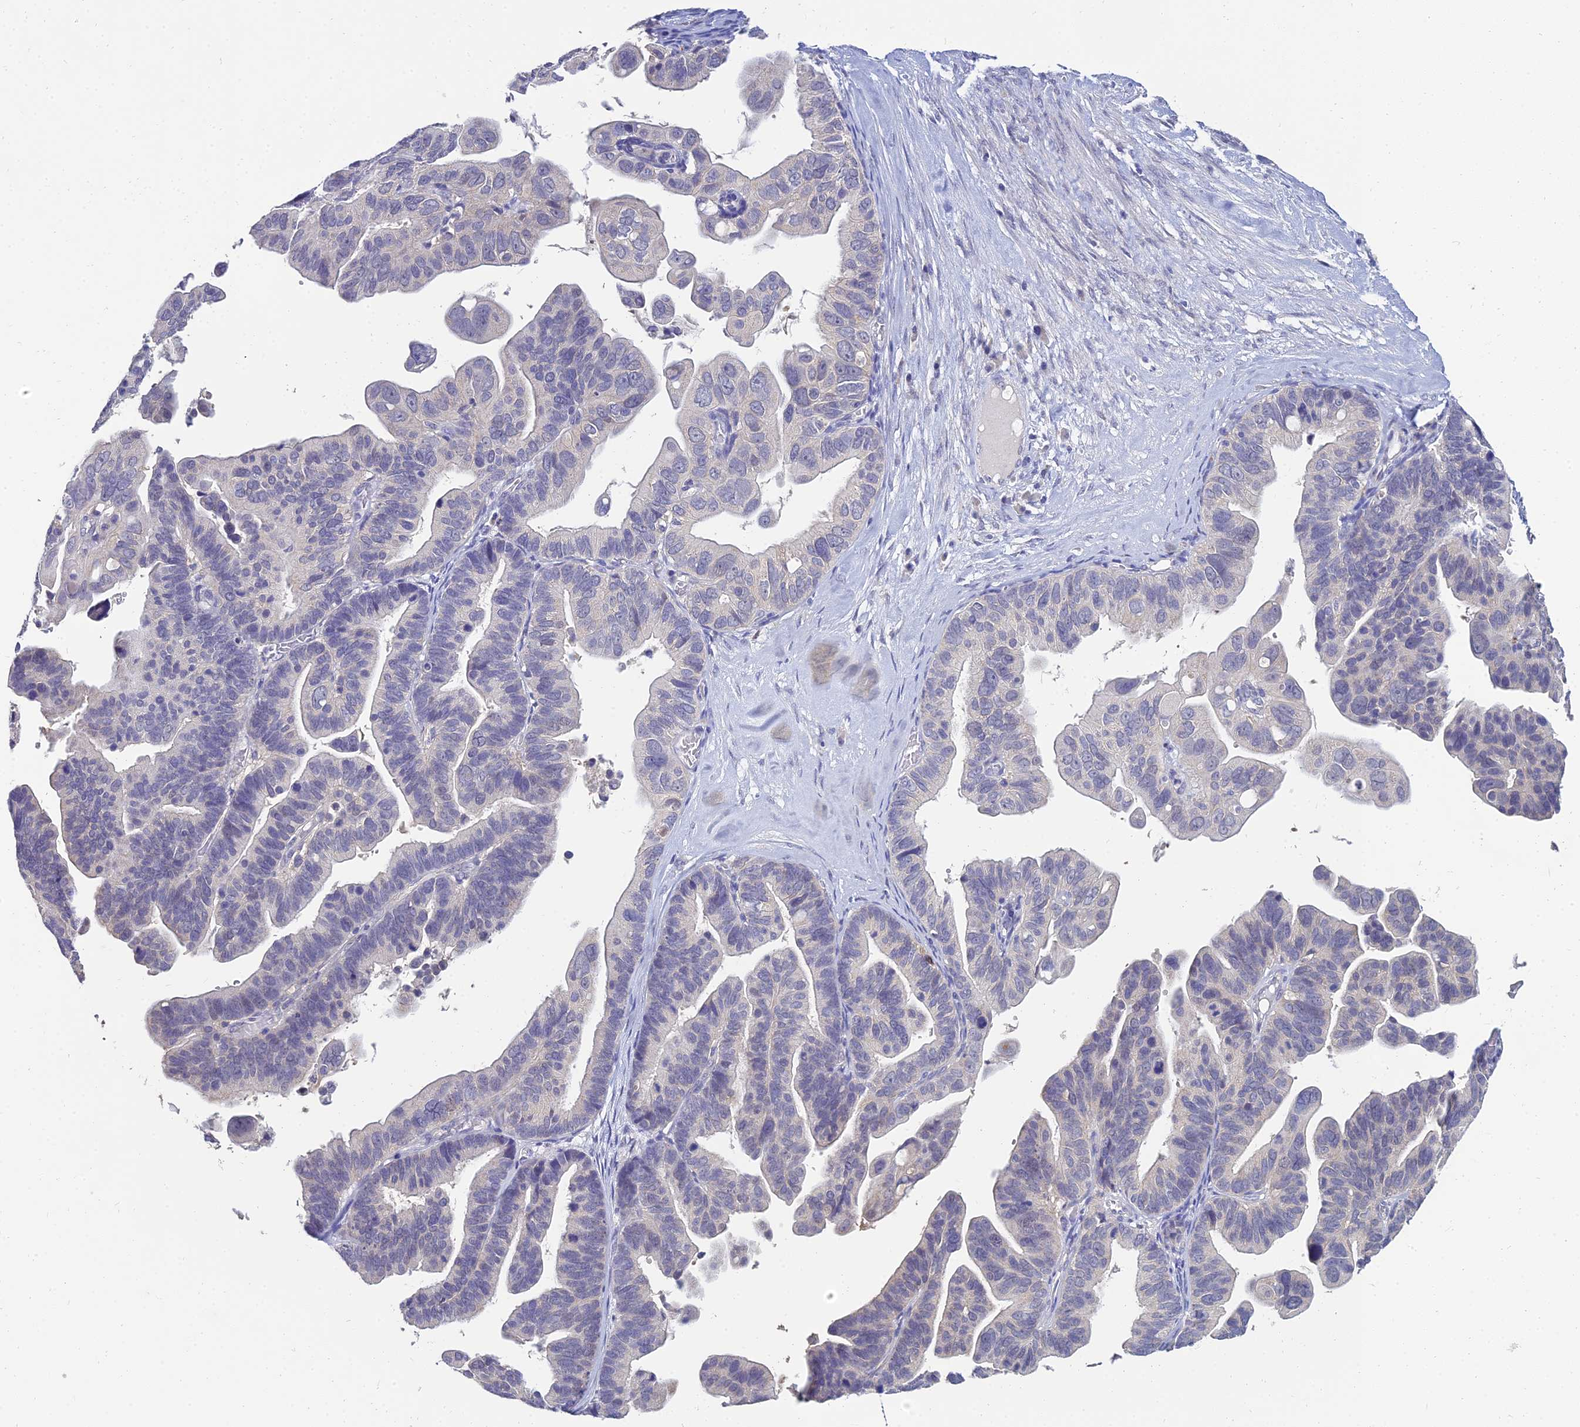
{"staining": {"intensity": "negative", "quantity": "none", "location": "none"}, "tissue": "ovarian cancer", "cell_type": "Tumor cells", "image_type": "cancer", "snomed": [{"axis": "morphology", "description": "Cystadenocarcinoma, serous, NOS"}, {"axis": "topography", "description": "Ovary"}], "caption": "Serous cystadenocarcinoma (ovarian) was stained to show a protein in brown. There is no significant positivity in tumor cells.", "gene": "NPY", "patient": {"sex": "female", "age": 56}}